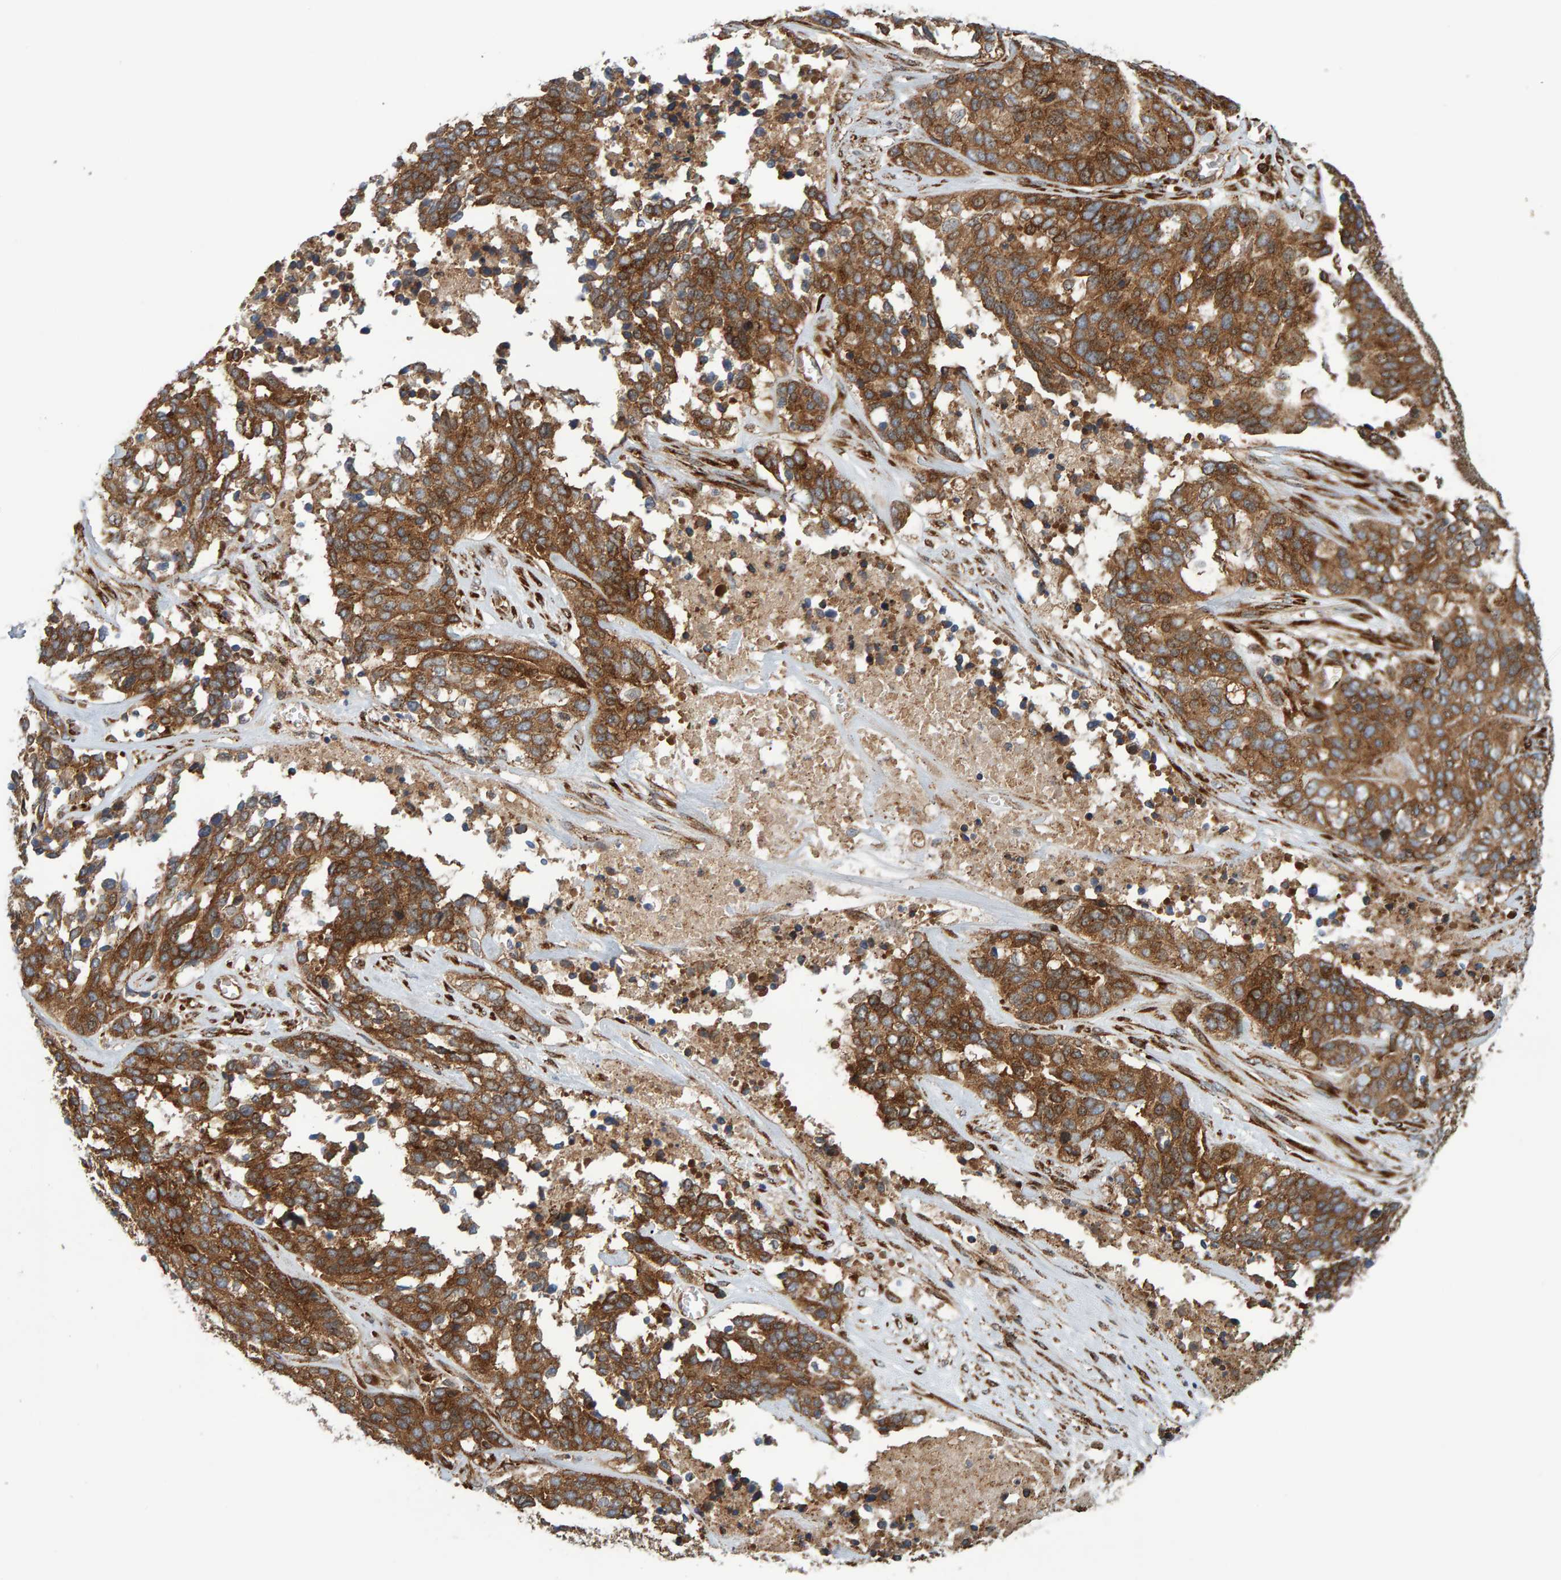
{"staining": {"intensity": "strong", "quantity": ">75%", "location": "cytoplasmic/membranous"}, "tissue": "ovarian cancer", "cell_type": "Tumor cells", "image_type": "cancer", "snomed": [{"axis": "morphology", "description": "Cystadenocarcinoma, serous, NOS"}, {"axis": "topography", "description": "Ovary"}], "caption": "Immunohistochemistry staining of serous cystadenocarcinoma (ovarian), which reveals high levels of strong cytoplasmic/membranous expression in approximately >75% of tumor cells indicating strong cytoplasmic/membranous protein expression. The staining was performed using DAB (3,3'-diaminobenzidine) (brown) for protein detection and nuclei were counterstained in hematoxylin (blue).", "gene": "BAIAP2", "patient": {"sex": "female", "age": 44}}